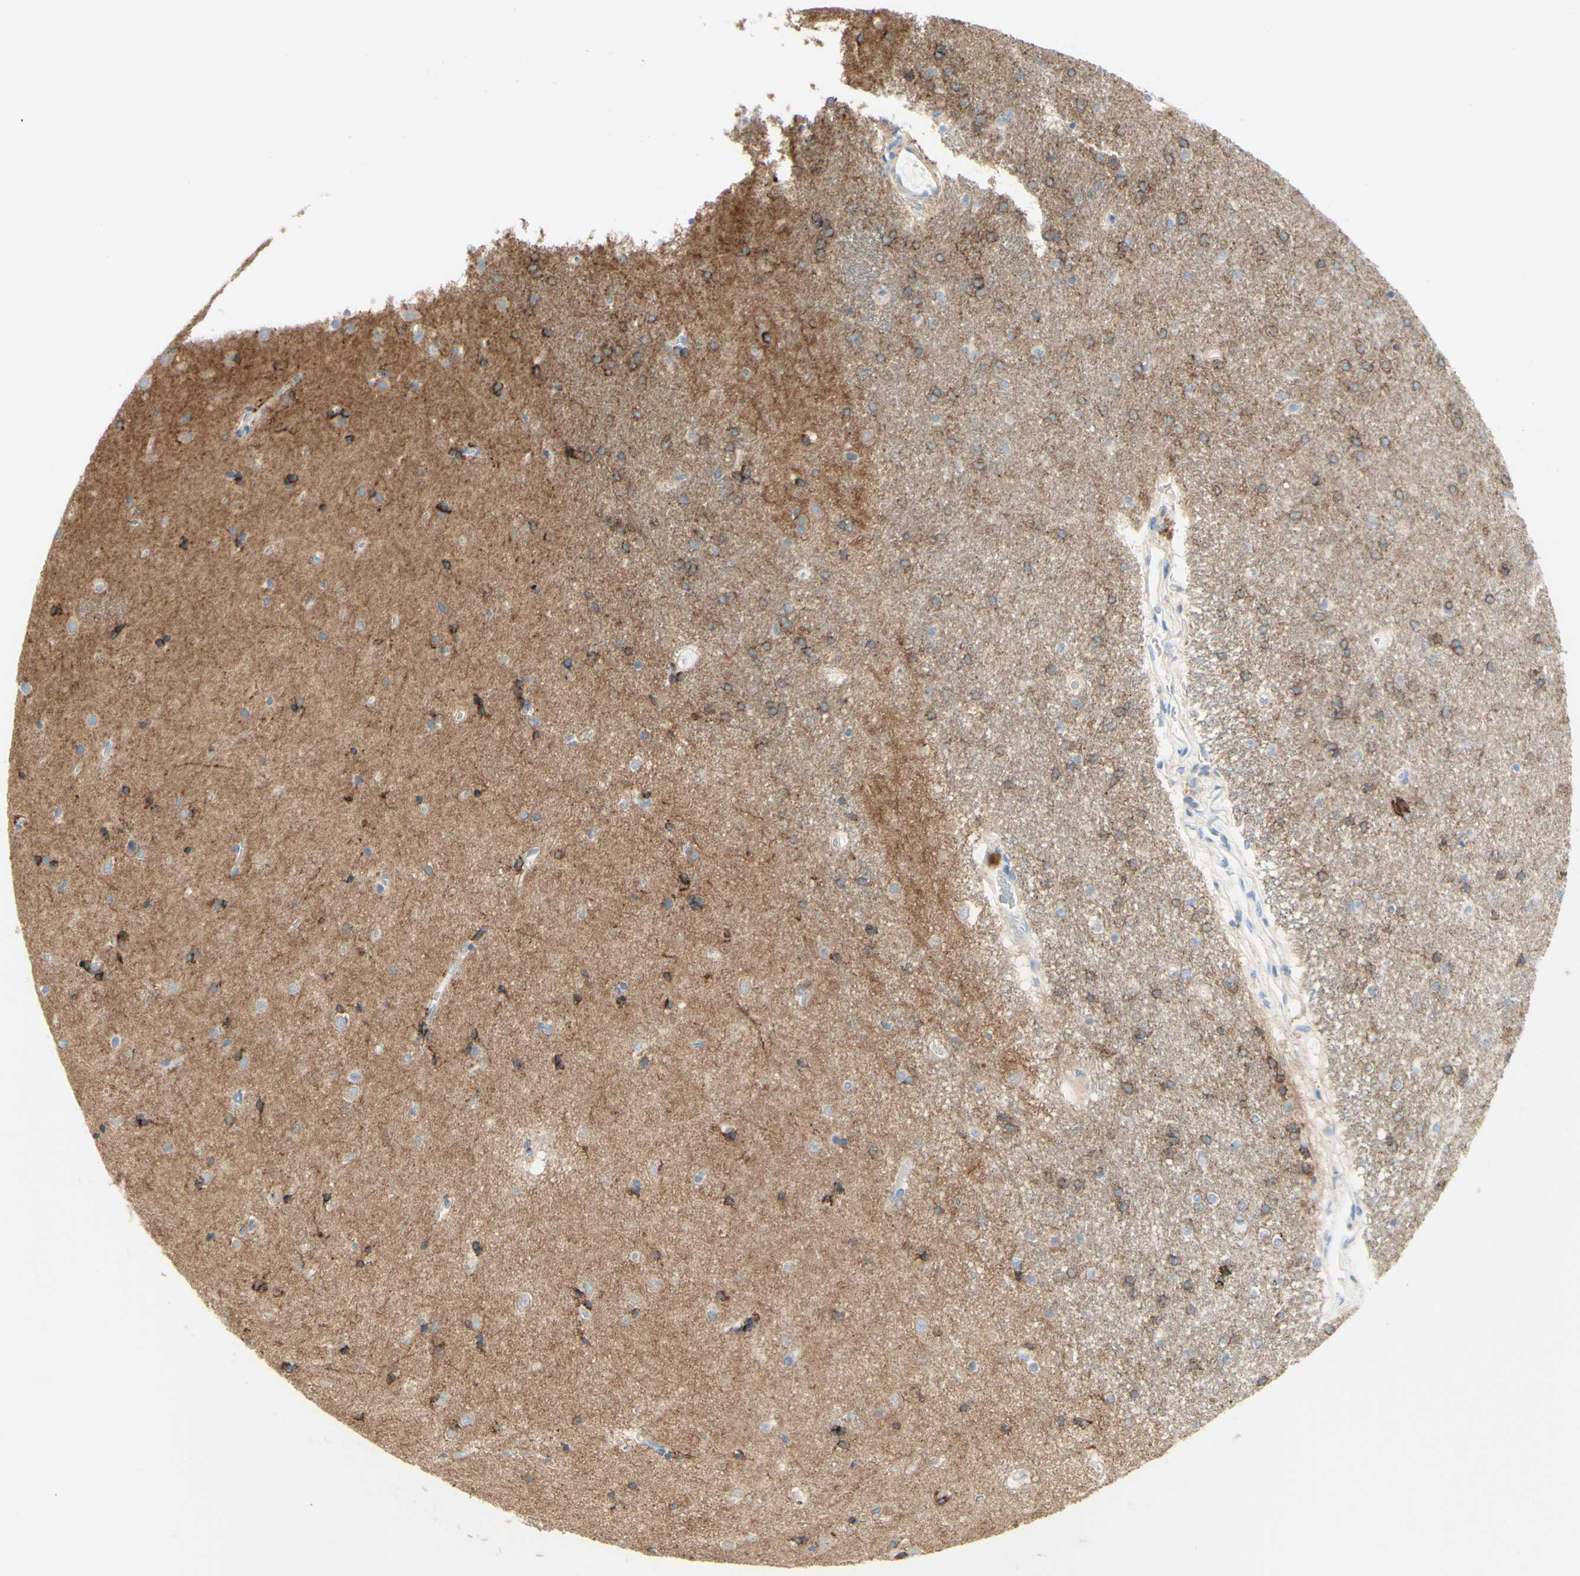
{"staining": {"intensity": "strong", "quantity": "<25%", "location": "cytoplasmic/membranous"}, "tissue": "caudate", "cell_type": "Glial cells", "image_type": "normal", "snomed": [{"axis": "morphology", "description": "Normal tissue, NOS"}, {"axis": "topography", "description": "Lateral ventricle wall"}], "caption": "A medium amount of strong cytoplasmic/membranous positivity is identified in about <25% of glial cells in normal caudate.", "gene": "ALCAM", "patient": {"sex": "female", "age": 54}}